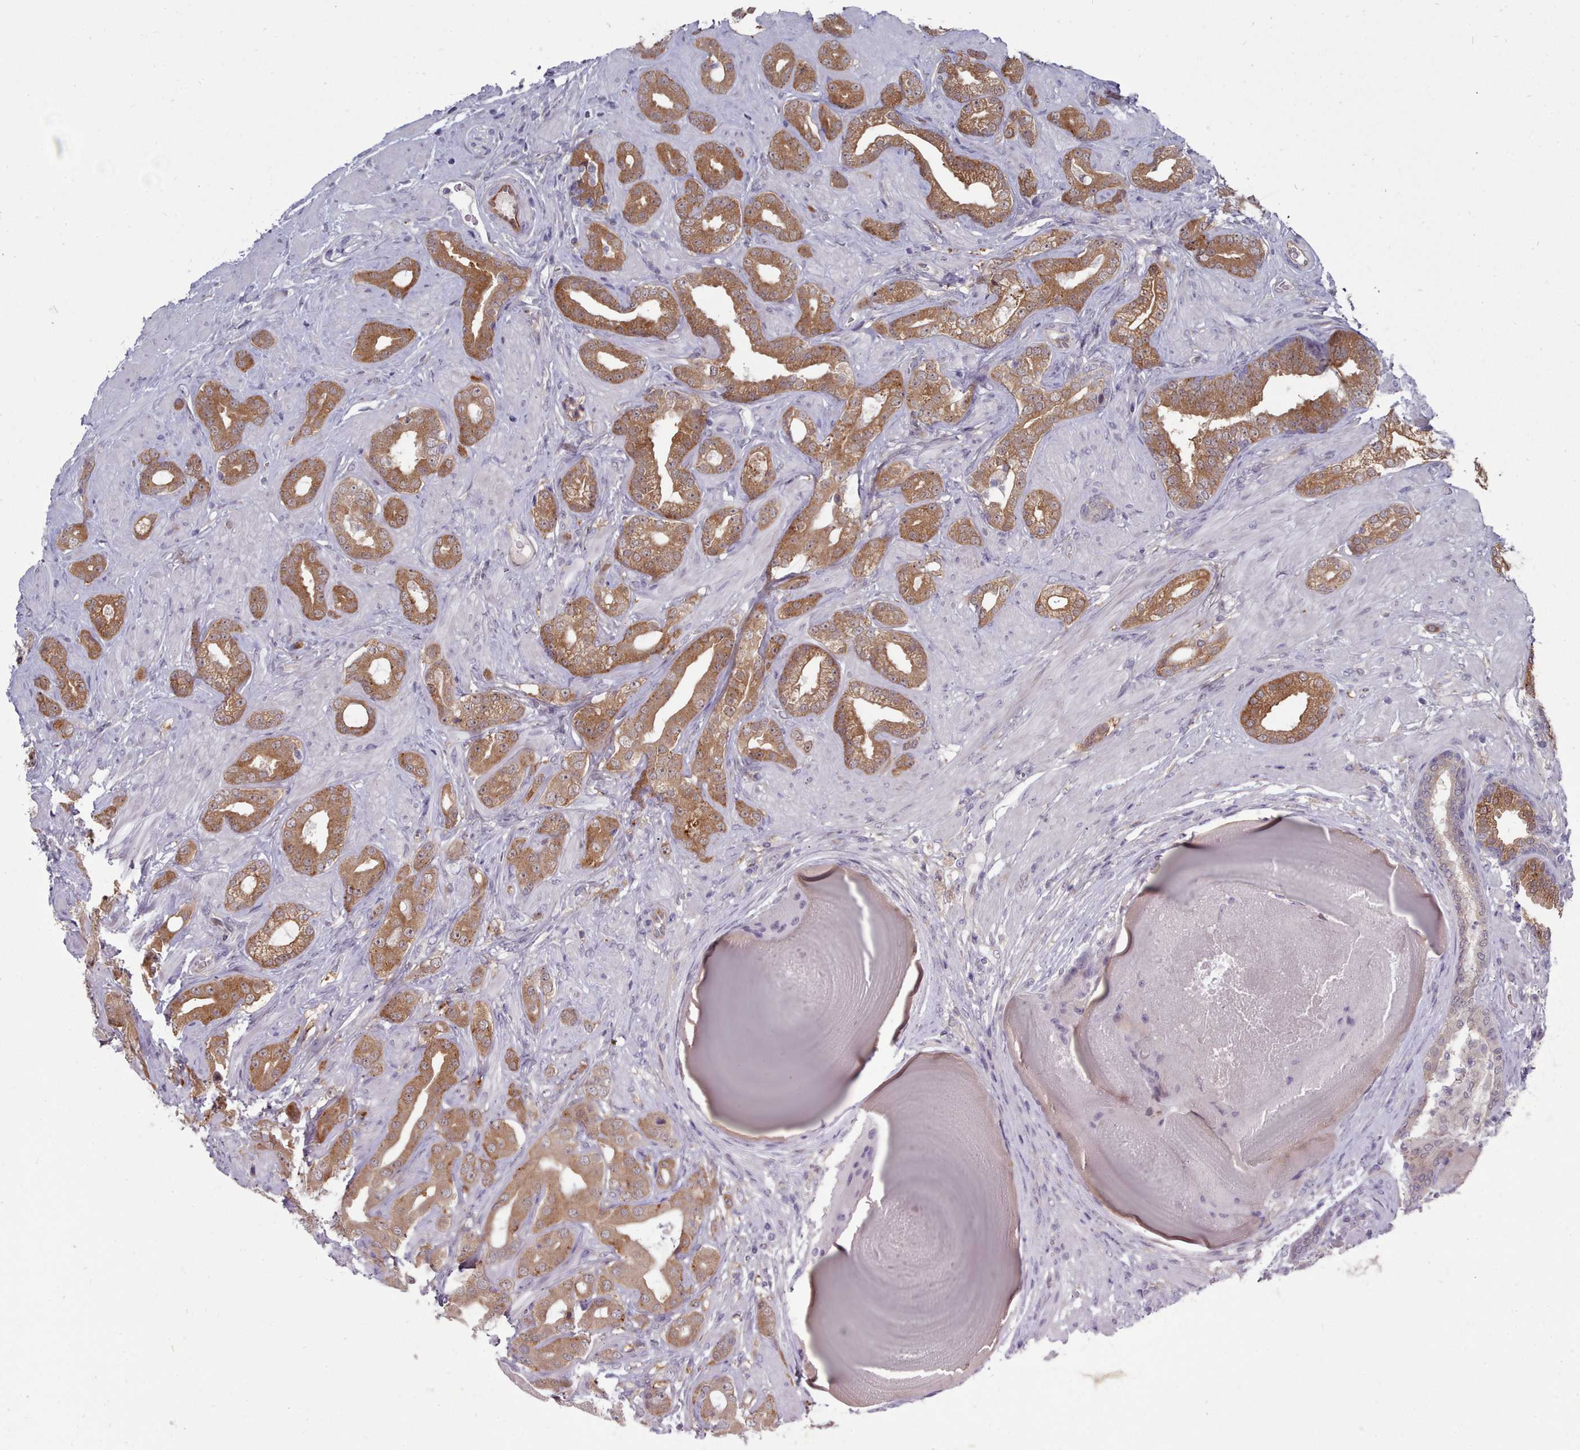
{"staining": {"intensity": "moderate", "quantity": ">75%", "location": "cytoplasmic/membranous,nuclear"}, "tissue": "prostate cancer", "cell_type": "Tumor cells", "image_type": "cancer", "snomed": [{"axis": "morphology", "description": "Adenocarcinoma, Low grade"}, {"axis": "topography", "description": "Prostate"}], "caption": "This micrograph shows prostate cancer stained with immunohistochemistry to label a protein in brown. The cytoplasmic/membranous and nuclear of tumor cells show moderate positivity for the protein. Nuclei are counter-stained blue.", "gene": "GINS1", "patient": {"sex": "male", "age": 57}}